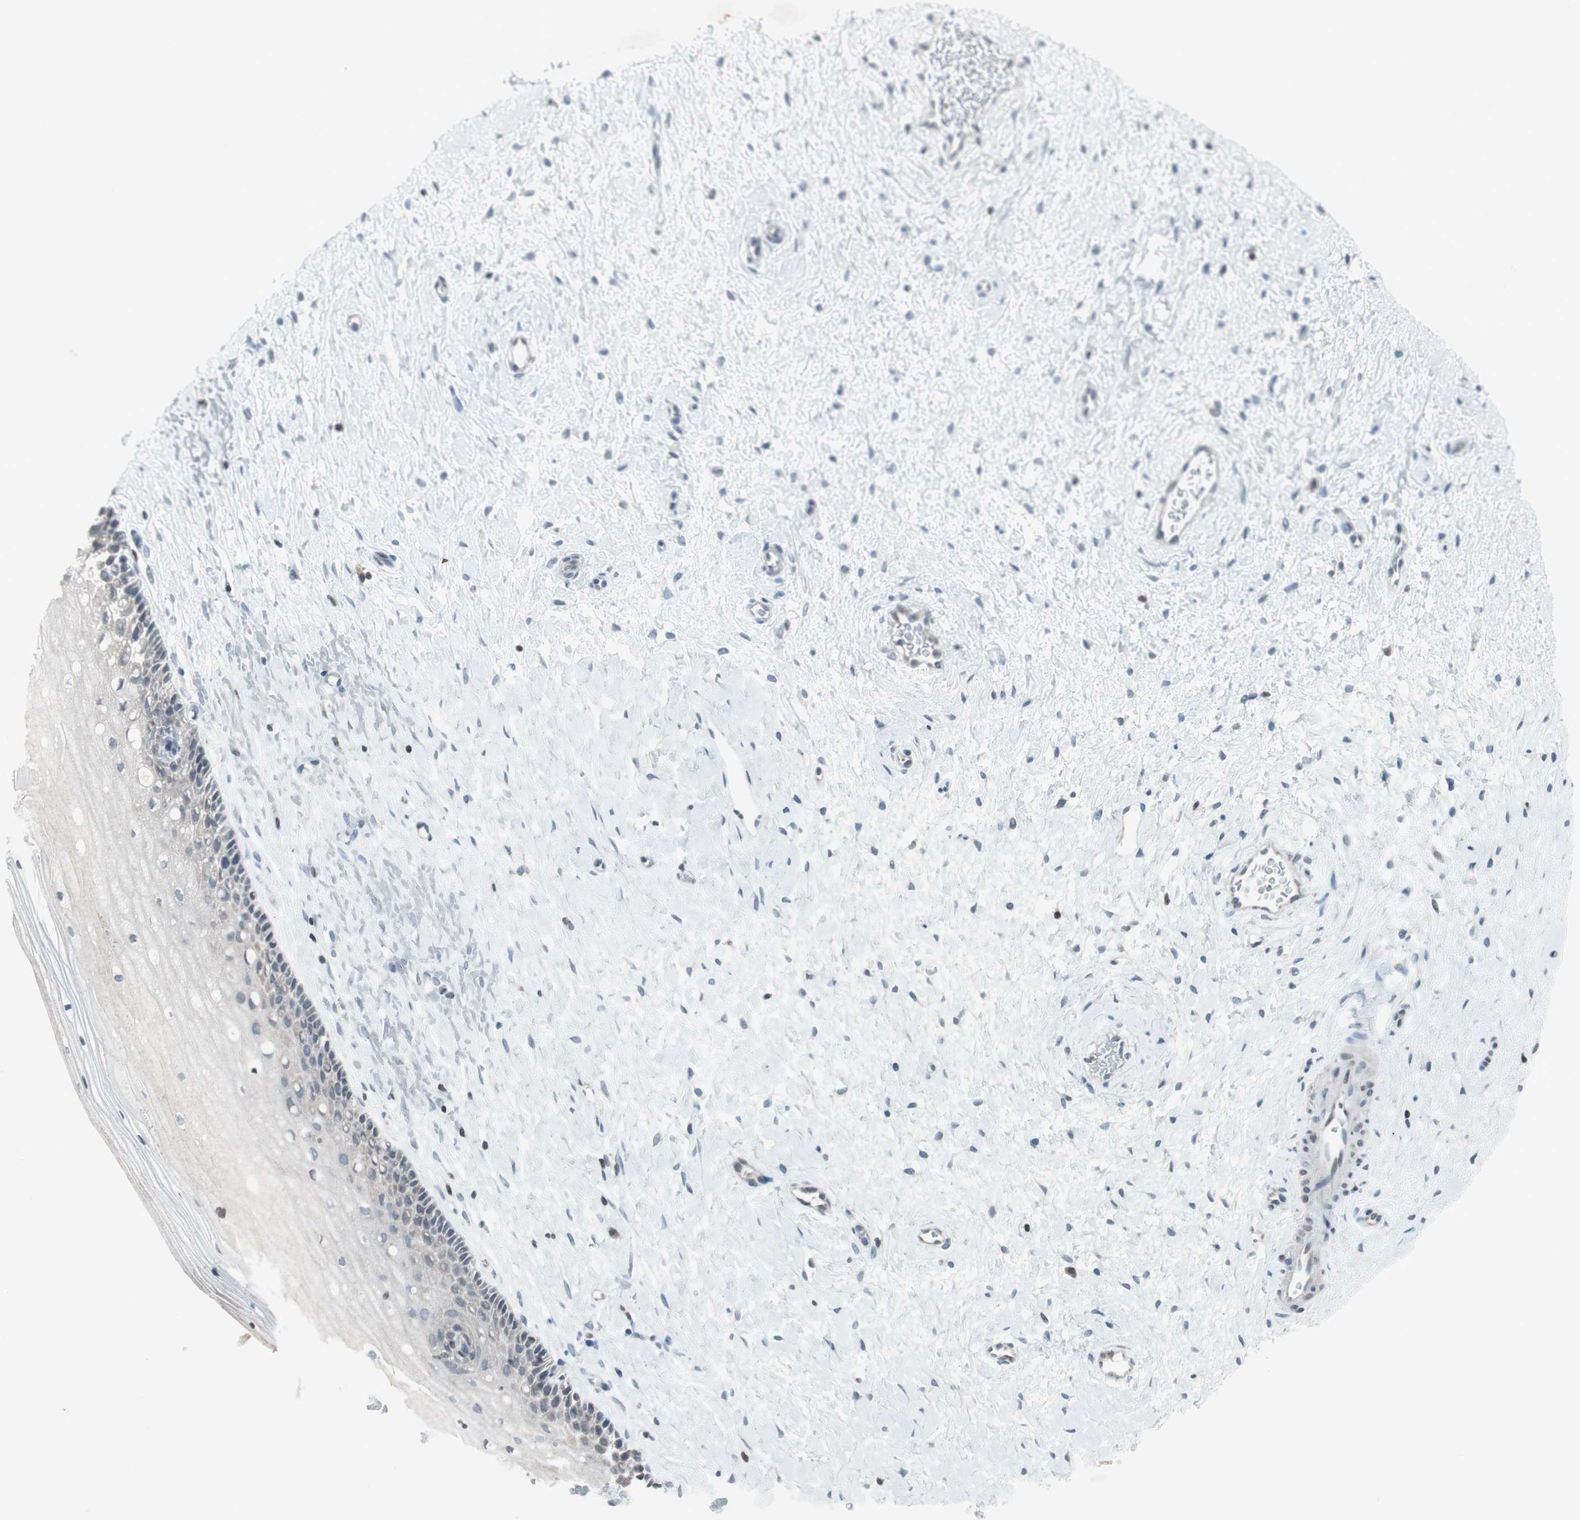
{"staining": {"intensity": "negative", "quantity": "none", "location": "none"}, "tissue": "cervix", "cell_type": "Glandular cells", "image_type": "normal", "snomed": [{"axis": "morphology", "description": "Normal tissue, NOS"}, {"axis": "topography", "description": "Cervix"}], "caption": "An image of human cervix is negative for staining in glandular cells. (DAB (3,3'-diaminobenzidine) IHC visualized using brightfield microscopy, high magnification).", "gene": "ARG2", "patient": {"sex": "female", "age": 39}}